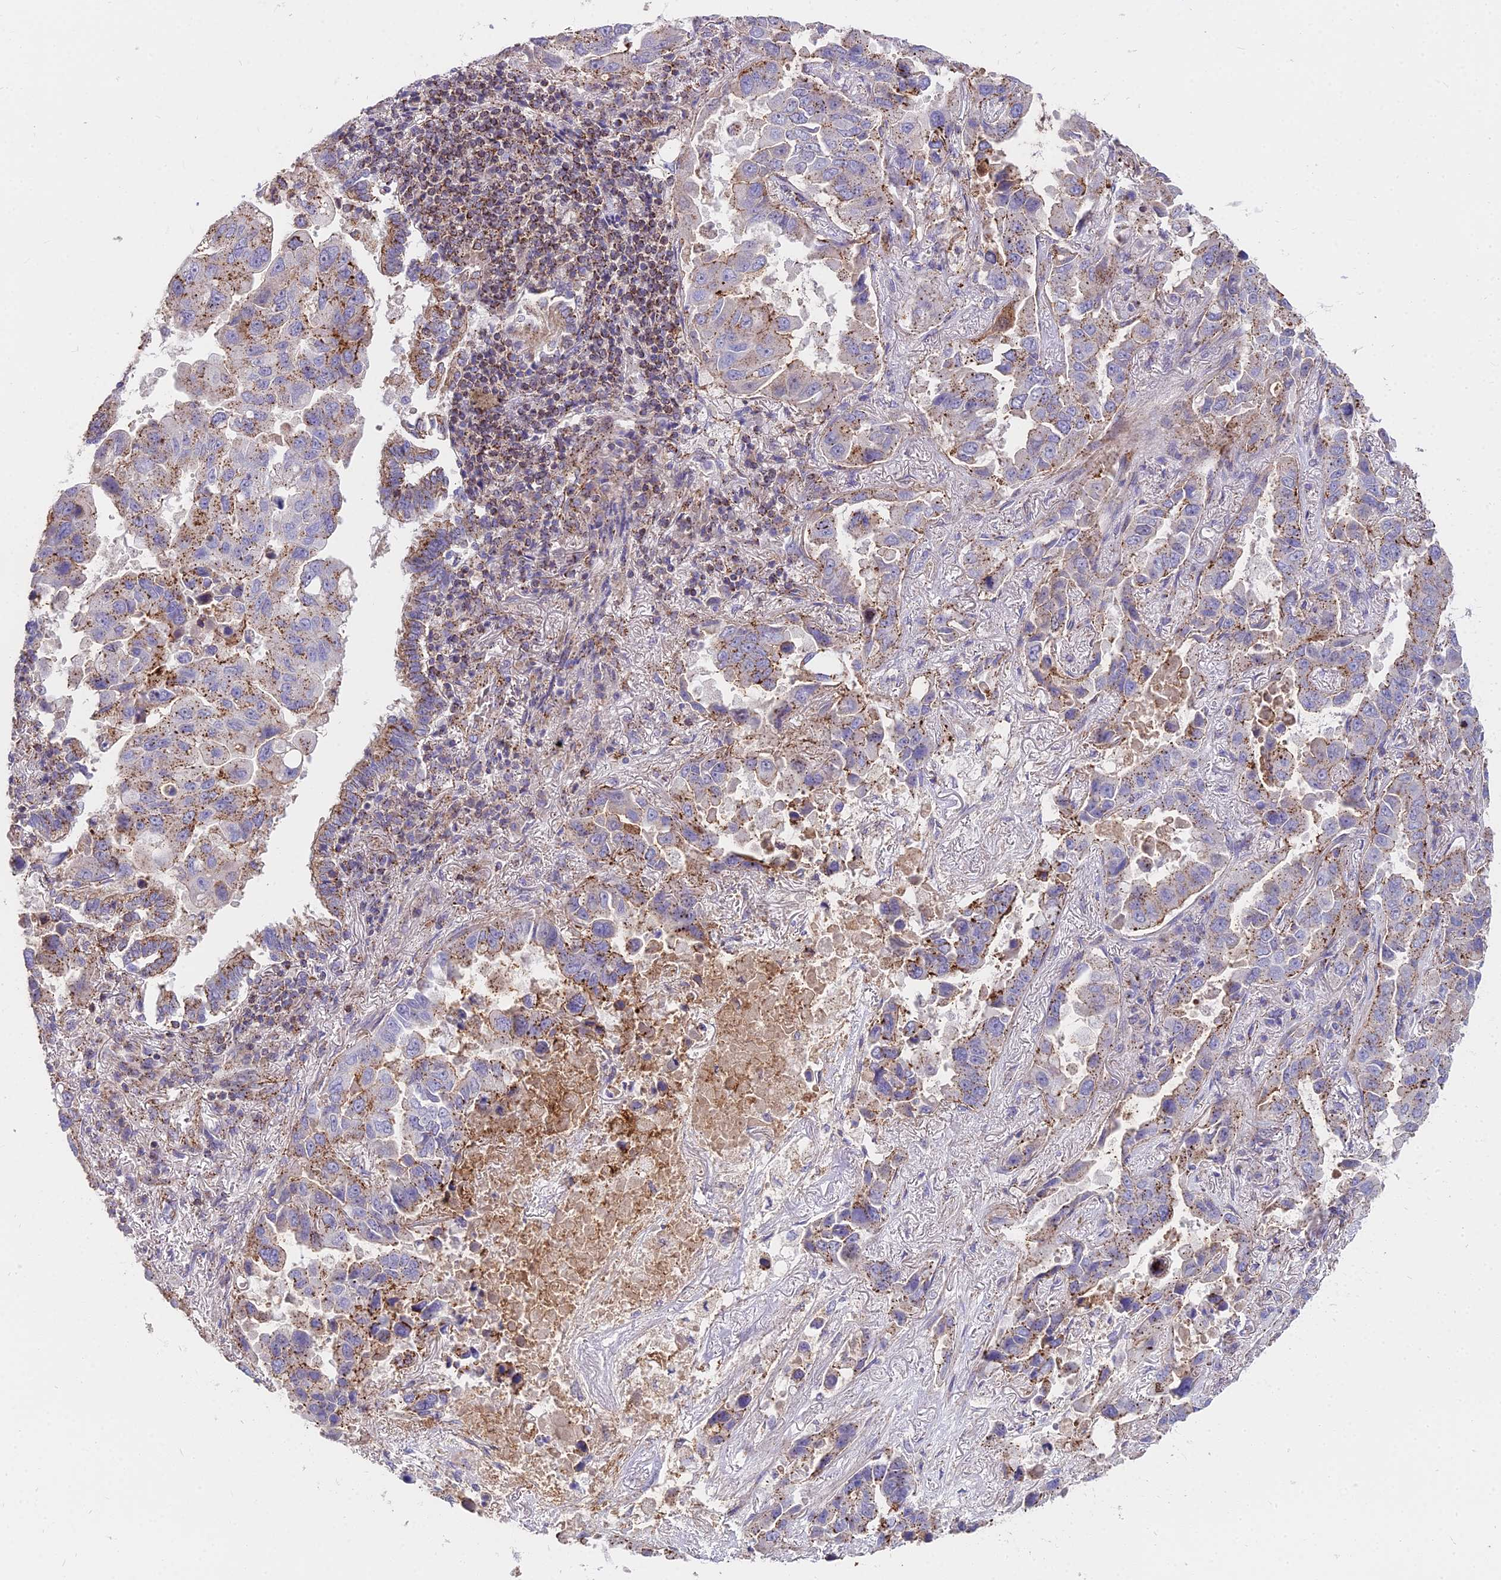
{"staining": {"intensity": "moderate", "quantity": "25%-75%", "location": "cytoplasmic/membranous"}, "tissue": "lung cancer", "cell_type": "Tumor cells", "image_type": "cancer", "snomed": [{"axis": "morphology", "description": "Adenocarcinoma, NOS"}, {"axis": "topography", "description": "Lung"}], "caption": "An image showing moderate cytoplasmic/membranous positivity in about 25%-75% of tumor cells in lung cancer, as visualized by brown immunohistochemical staining.", "gene": "FRMPD1", "patient": {"sex": "male", "age": 64}}